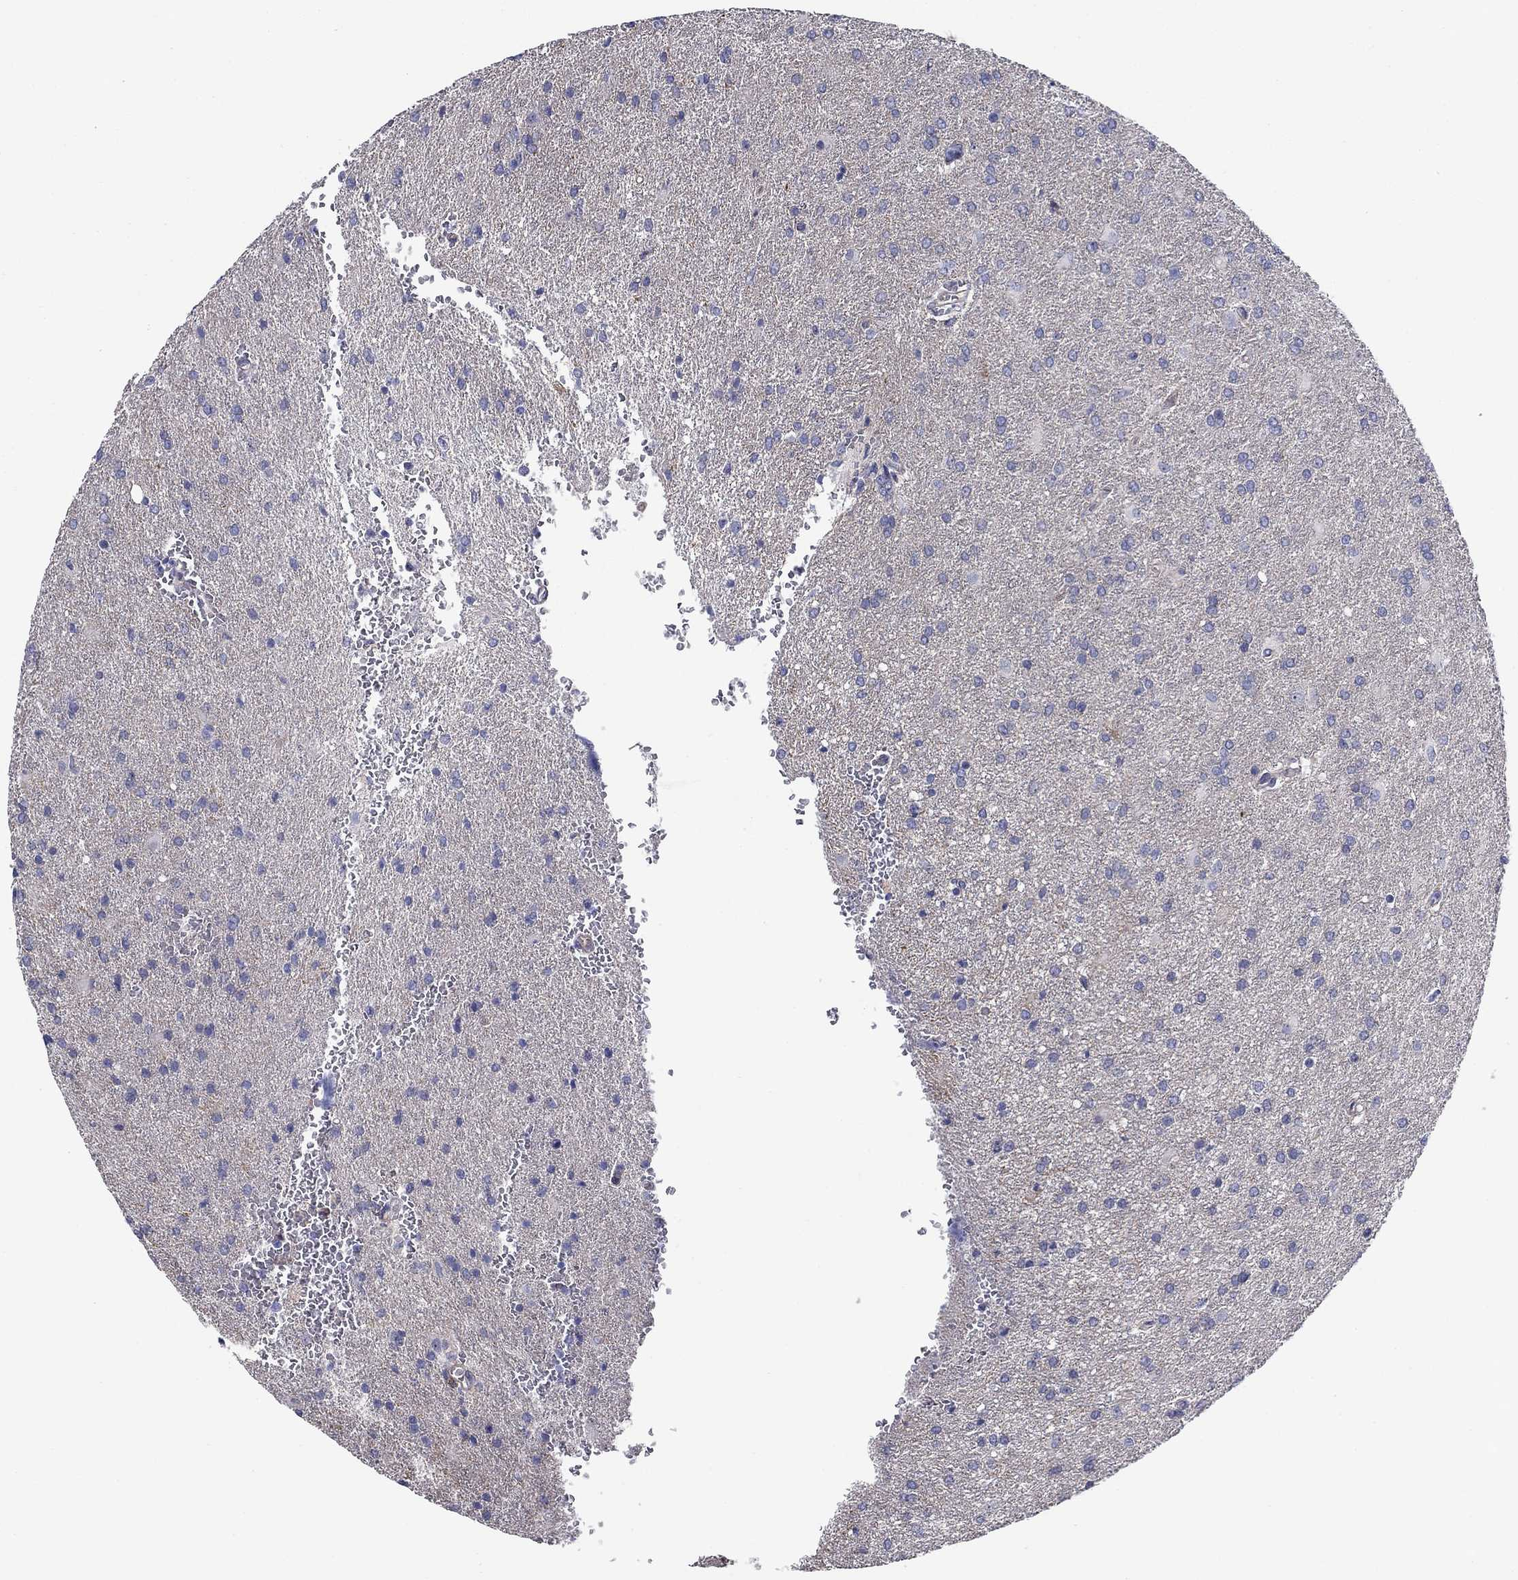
{"staining": {"intensity": "negative", "quantity": "none", "location": "none"}, "tissue": "glioma", "cell_type": "Tumor cells", "image_type": "cancer", "snomed": [{"axis": "morphology", "description": "Glioma, malignant, High grade"}, {"axis": "topography", "description": "Brain"}], "caption": "Immunohistochemical staining of malignant high-grade glioma demonstrates no significant staining in tumor cells.", "gene": "SIT1", "patient": {"sex": "male", "age": 68}}